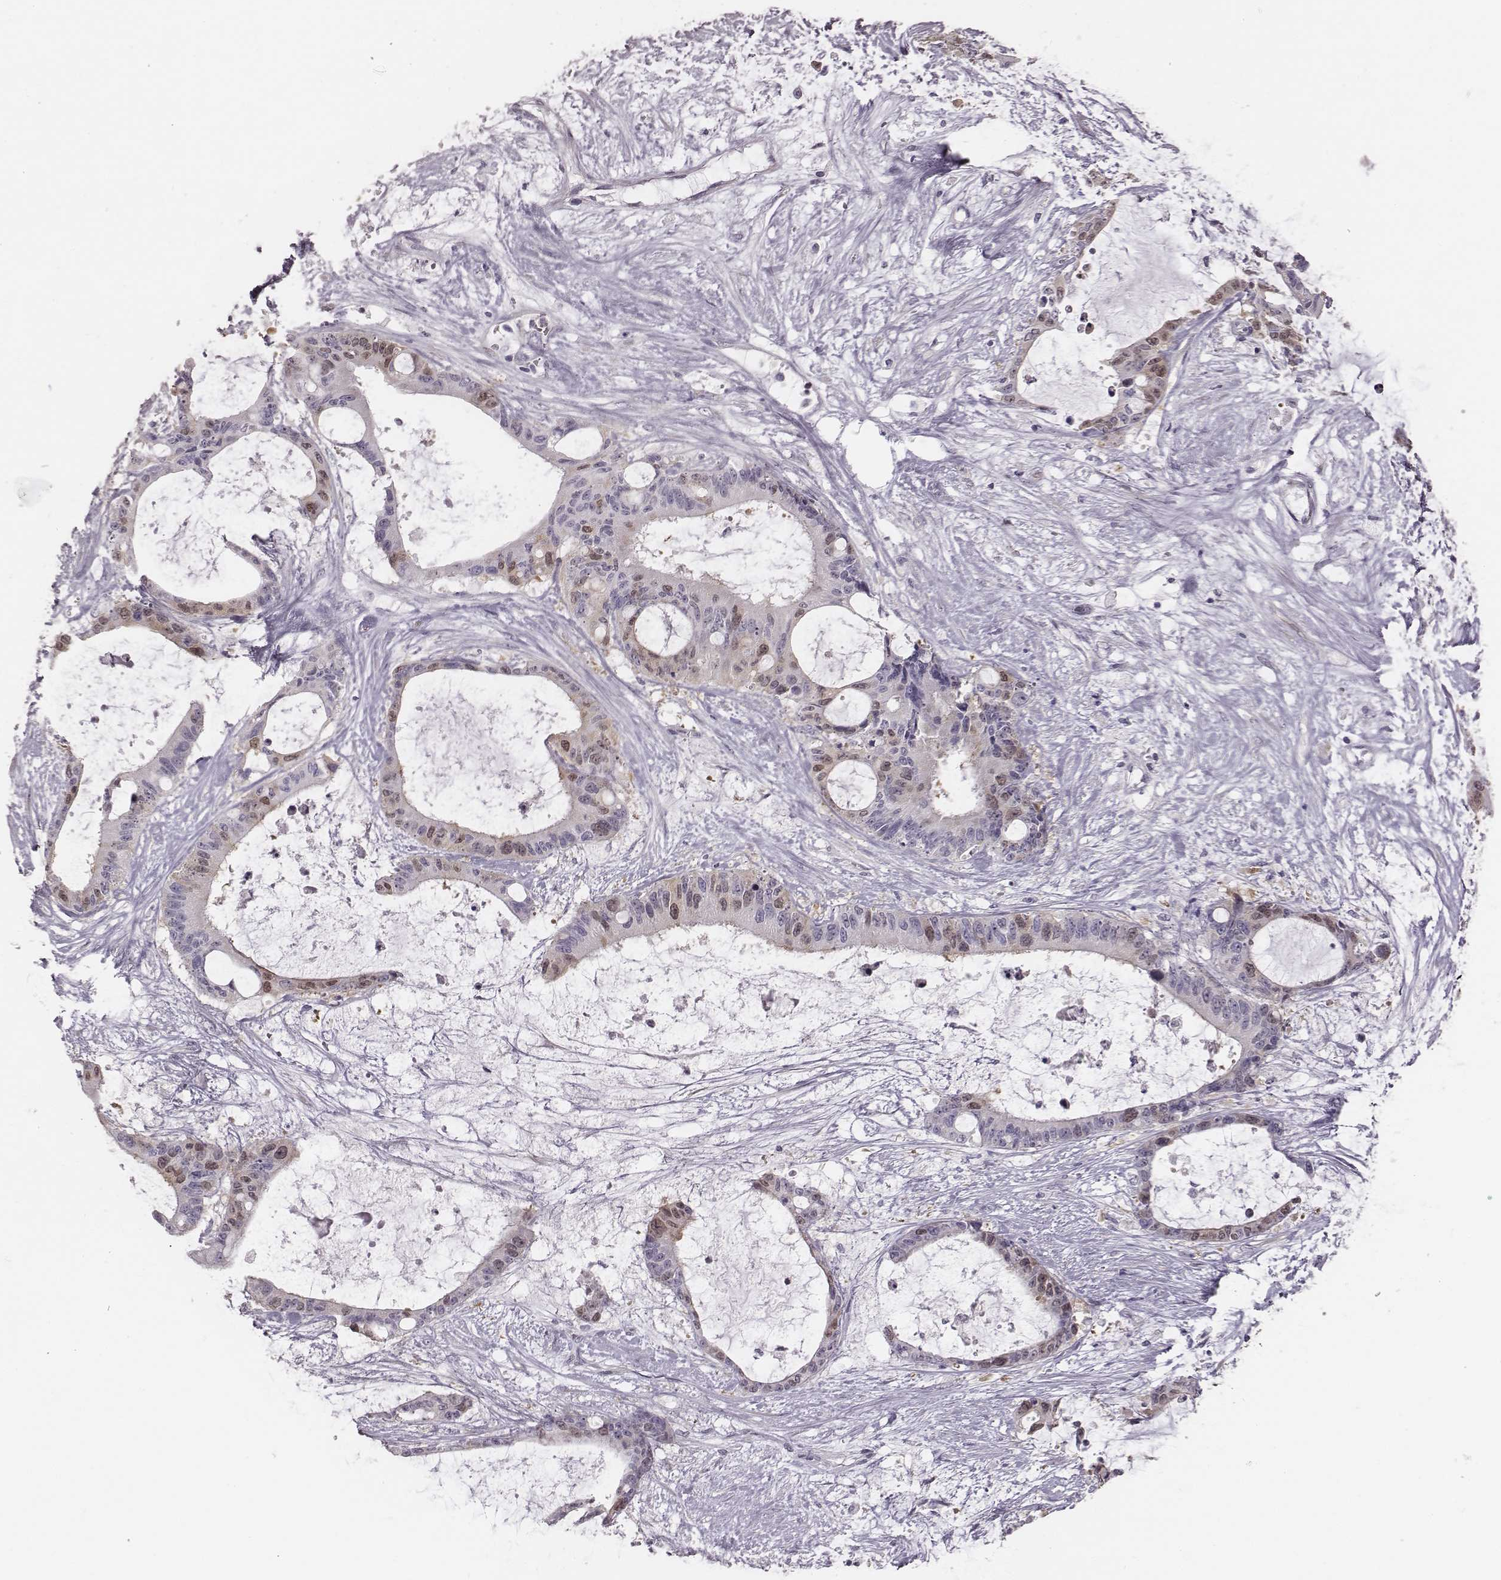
{"staining": {"intensity": "weak", "quantity": "<25%", "location": "nuclear"}, "tissue": "liver cancer", "cell_type": "Tumor cells", "image_type": "cancer", "snomed": [{"axis": "morphology", "description": "Normal tissue, NOS"}, {"axis": "morphology", "description": "Cholangiocarcinoma"}, {"axis": "topography", "description": "Liver"}, {"axis": "topography", "description": "Peripheral nerve tissue"}], "caption": "IHC photomicrograph of neoplastic tissue: cholangiocarcinoma (liver) stained with DAB reveals no significant protein expression in tumor cells. The staining was performed using DAB (3,3'-diaminobenzidine) to visualize the protein expression in brown, while the nuclei were stained in blue with hematoxylin (Magnification: 20x).", "gene": "PBK", "patient": {"sex": "female", "age": 73}}